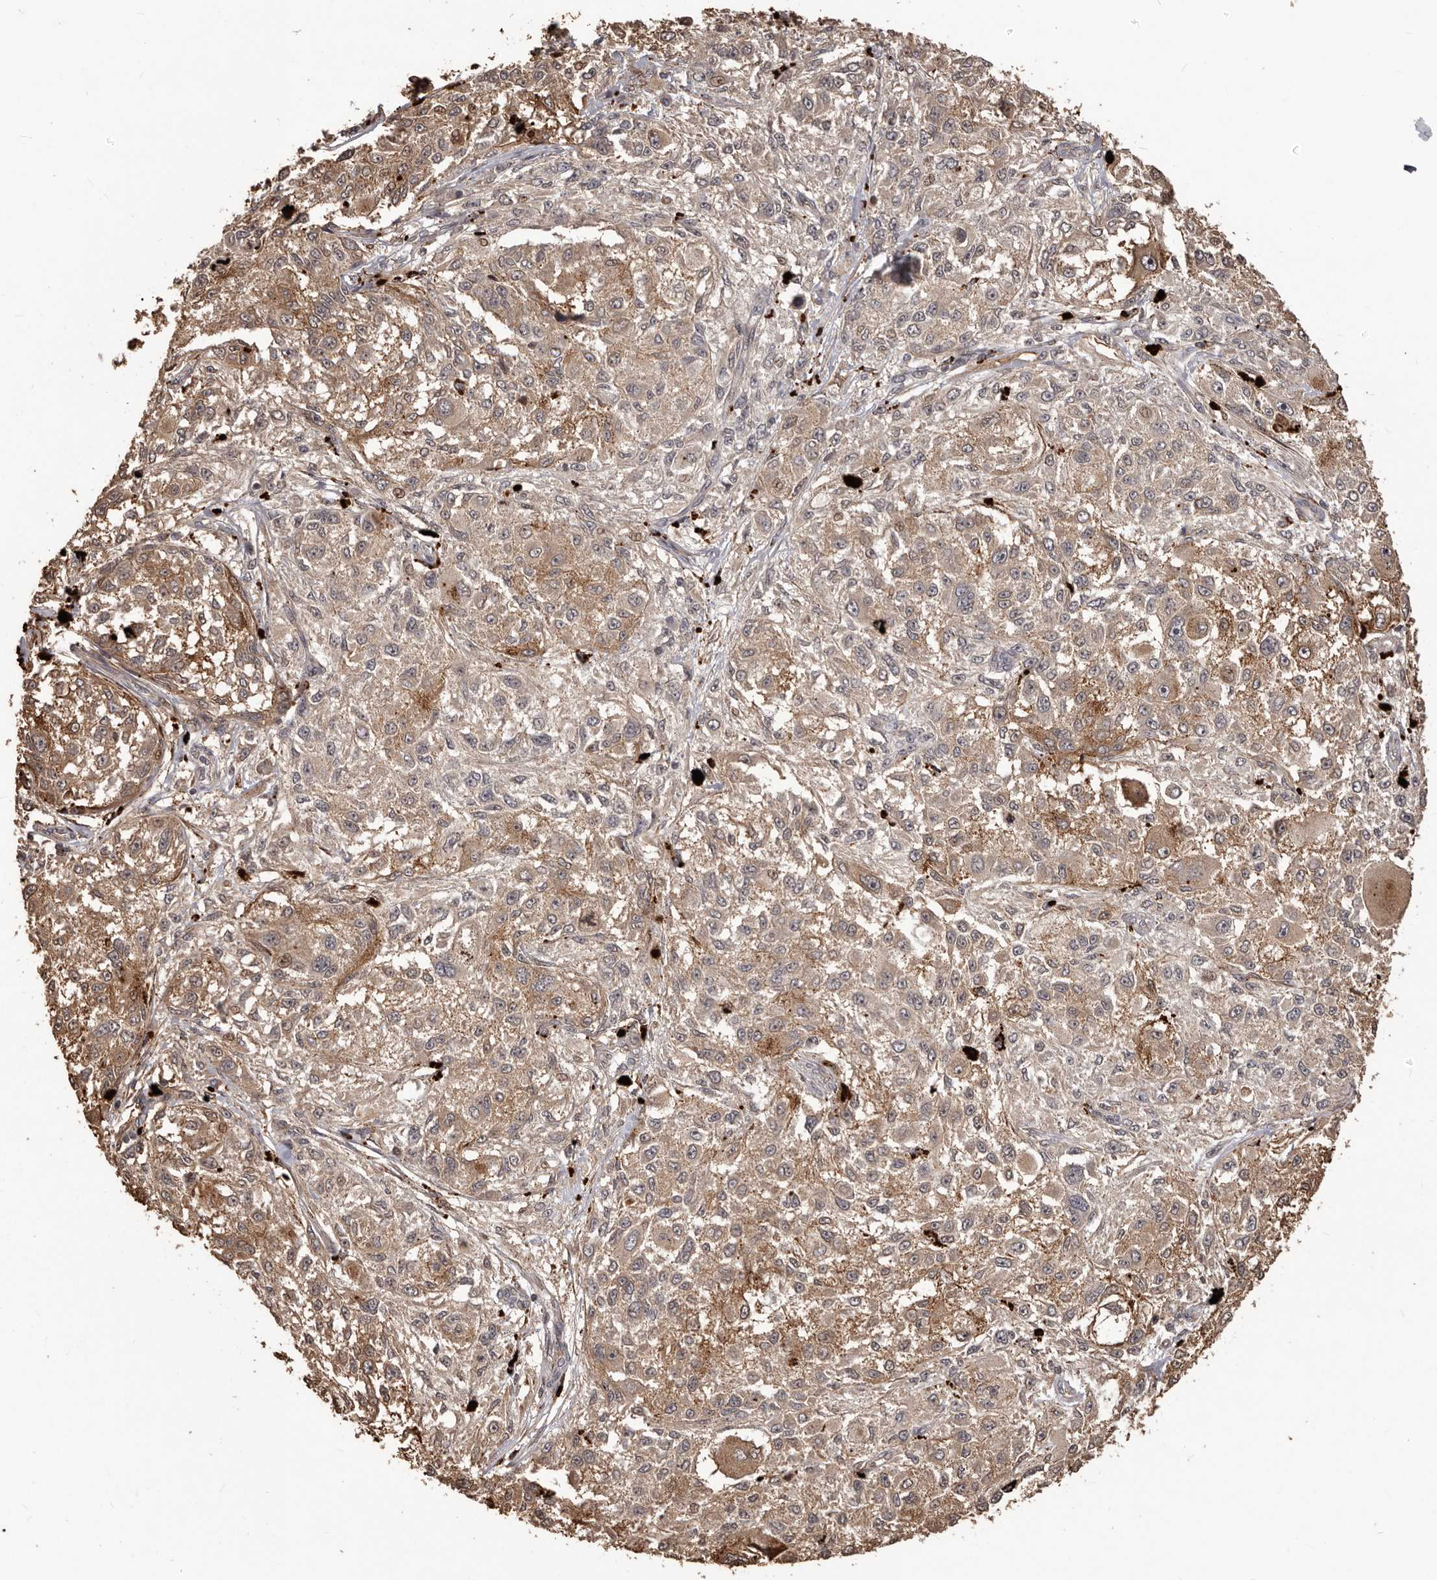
{"staining": {"intensity": "moderate", "quantity": ">75%", "location": "cytoplasmic/membranous"}, "tissue": "melanoma", "cell_type": "Tumor cells", "image_type": "cancer", "snomed": [{"axis": "morphology", "description": "Necrosis, NOS"}, {"axis": "morphology", "description": "Malignant melanoma, NOS"}, {"axis": "topography", "description": "Skin"}], "caption": "Melanoma stained with a brown dye exhibits moderate cytoplasmic/membranous positive positivity in approximately >75% of tumor cells.", "gene": "MTO1", "patient": {"sex": "female", "age": 87}}